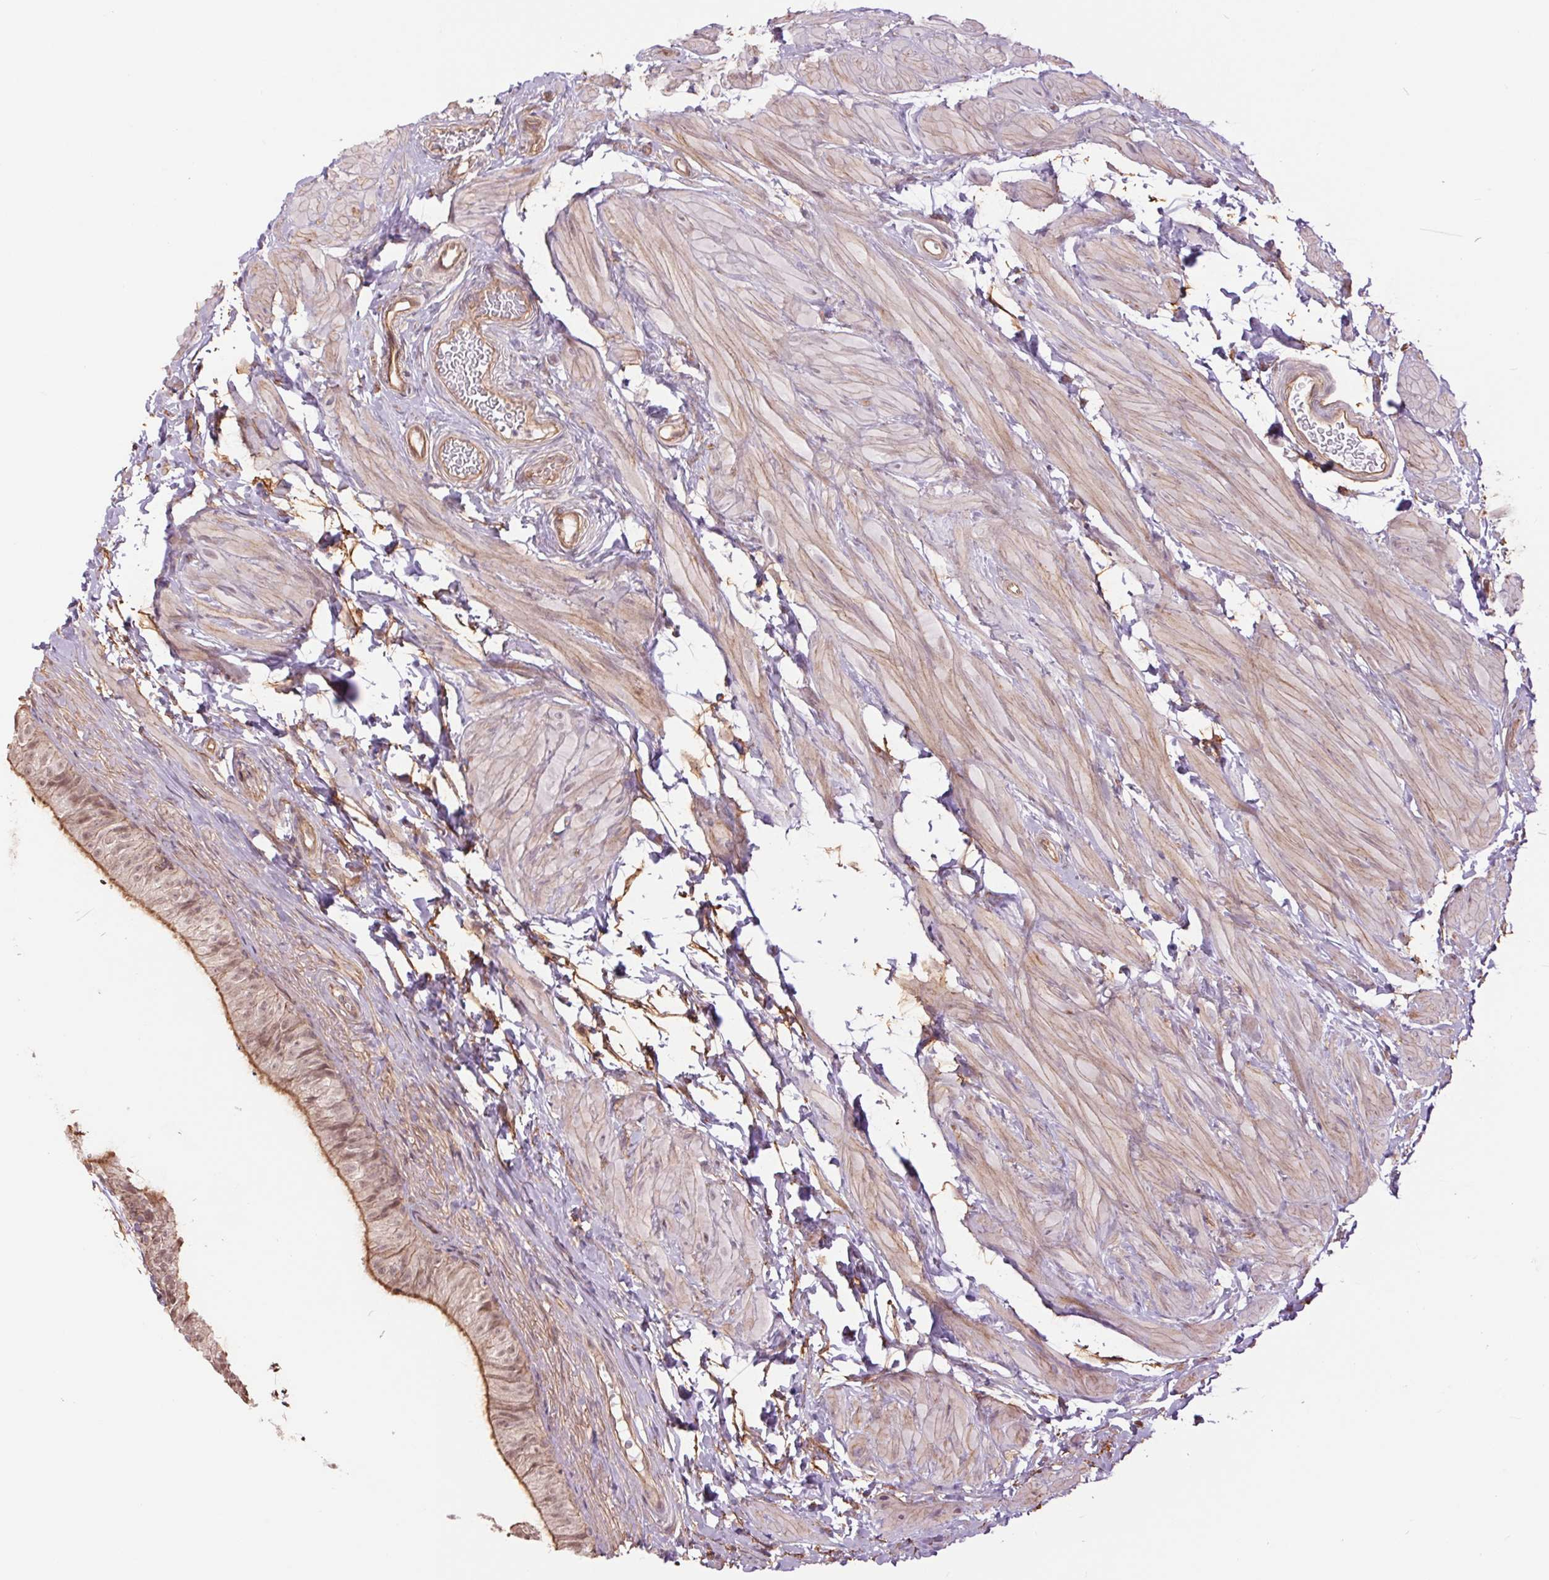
{"staining": {"intensity": "moderate", "quantity": "25%-75%", "location": "cytoplasmic/membranous,nuclear"}, "tissue": "epididymis", "cell_type": "Glandular cells", "image_type": "normal", "snomed": [{"axis": "morphology", "description": "Normal tissue, NOS"}, {"axis": "topography", "description": "Epididymis, spermatic cord, NOS"}, {"axis": "topography", "description": "Epididymis"}, {"axis": "topography", "description": "Peripheral nerve tissue"}], "caption": "Immunohistochemistry photomicrograph of normal epididymis: human epididymis stained using immunohistochemistry displays medium levels of moderate protein expression localized specifically in the cytoplasmic/membranous,nuclear of glandular cells, appearing as a cytoplasmic/membranous,nuclear brown color.", "gene": "PALM", "patient": {"sex": "male", "age": 29}}